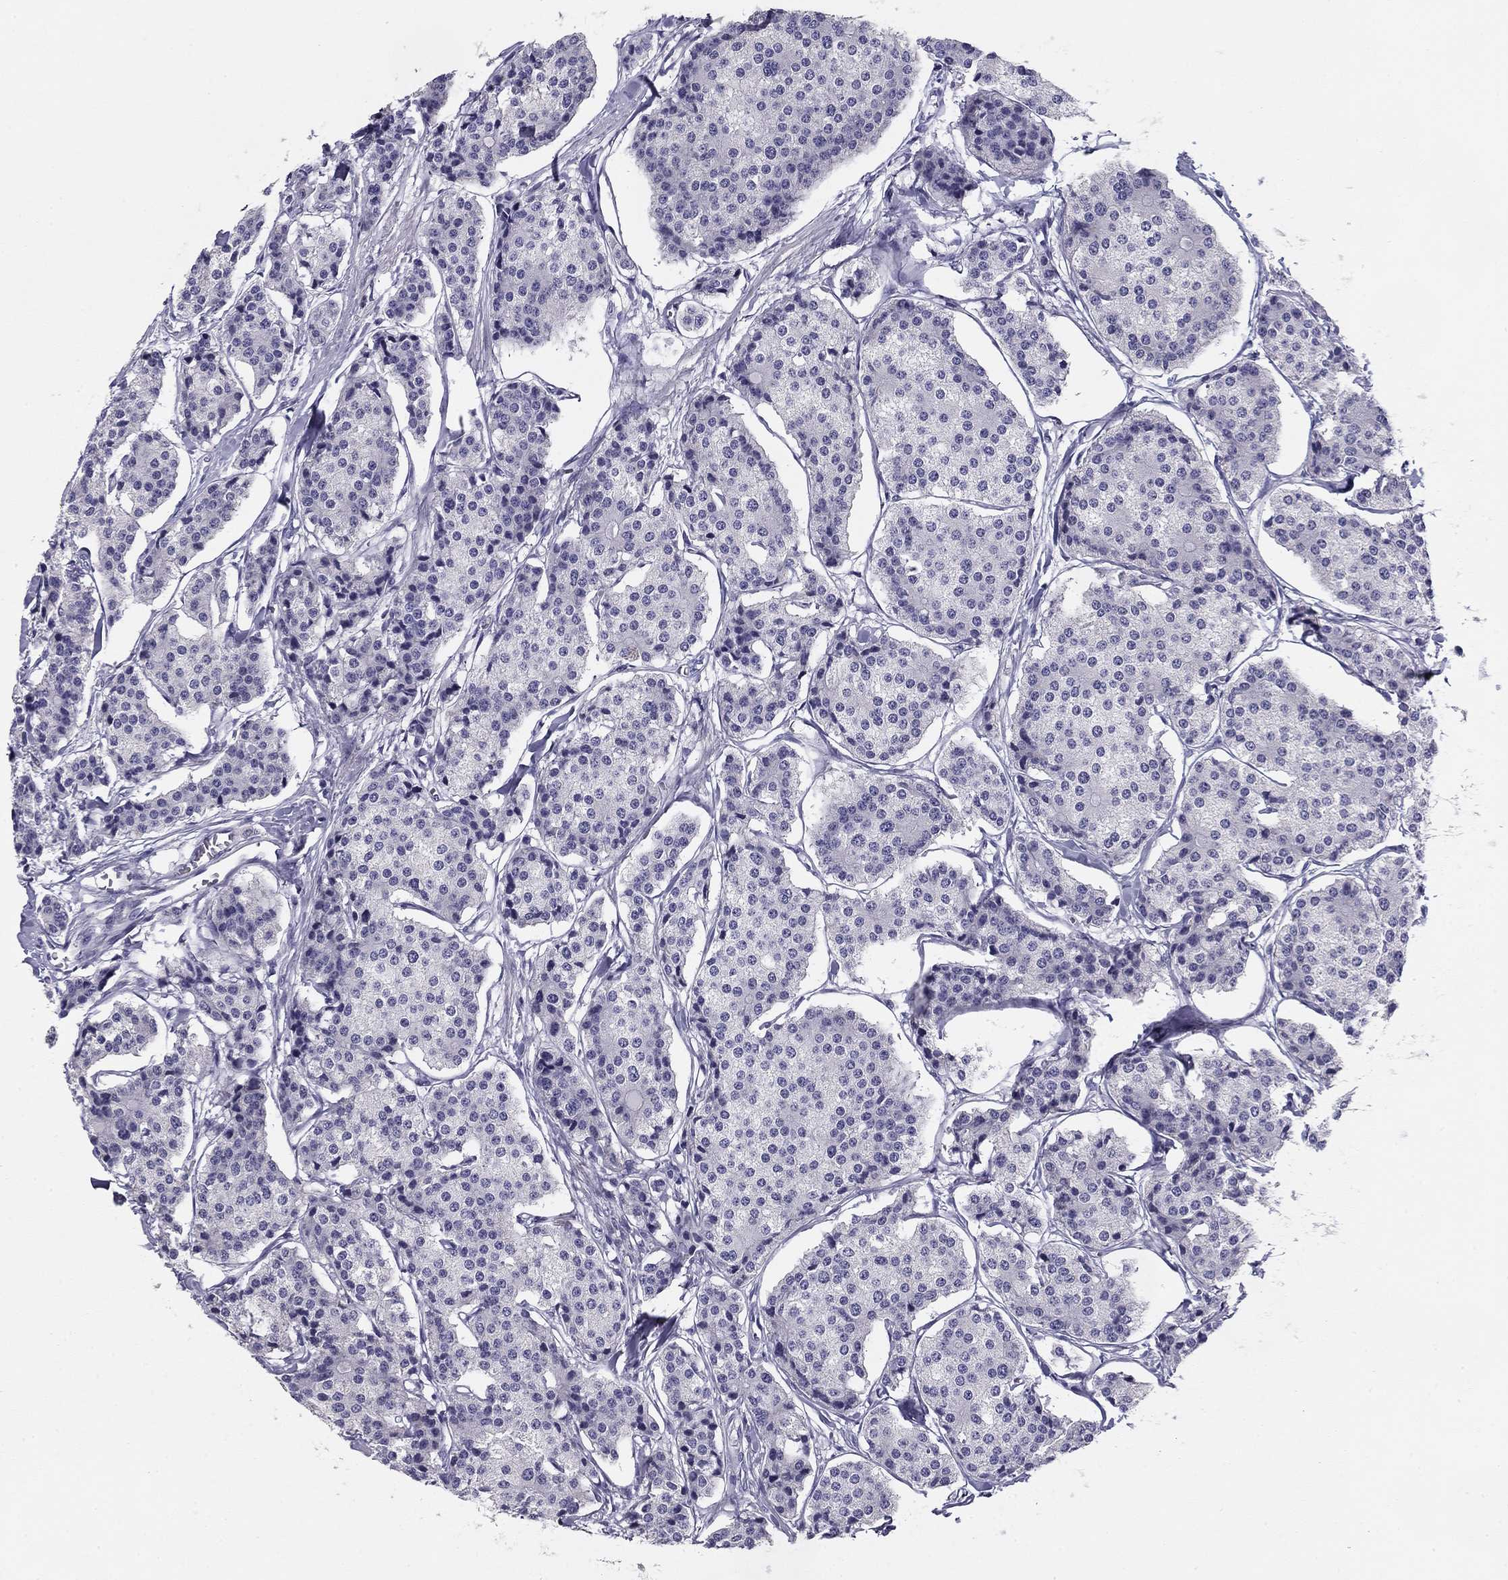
{"staining": {"intensity": "negative", "quantity": "none", "location": "none"}, "tissue": "carcinoid", "cell_type": "Tumor cells", "image_type": "cancer", "snomed": [{"axis": "morphology", "description": "Carcinoid, malignant, NOS"}, {"axis": "topography", "description": "Small intestine"}], "caption": "A high-resolution photomicrograph shows immunohistochemistry staining of carcinoid, which demonstrates no significant staining in tumor cells.", "gene": "TMED3", "patient": {"sex": "female", "age": 65}}